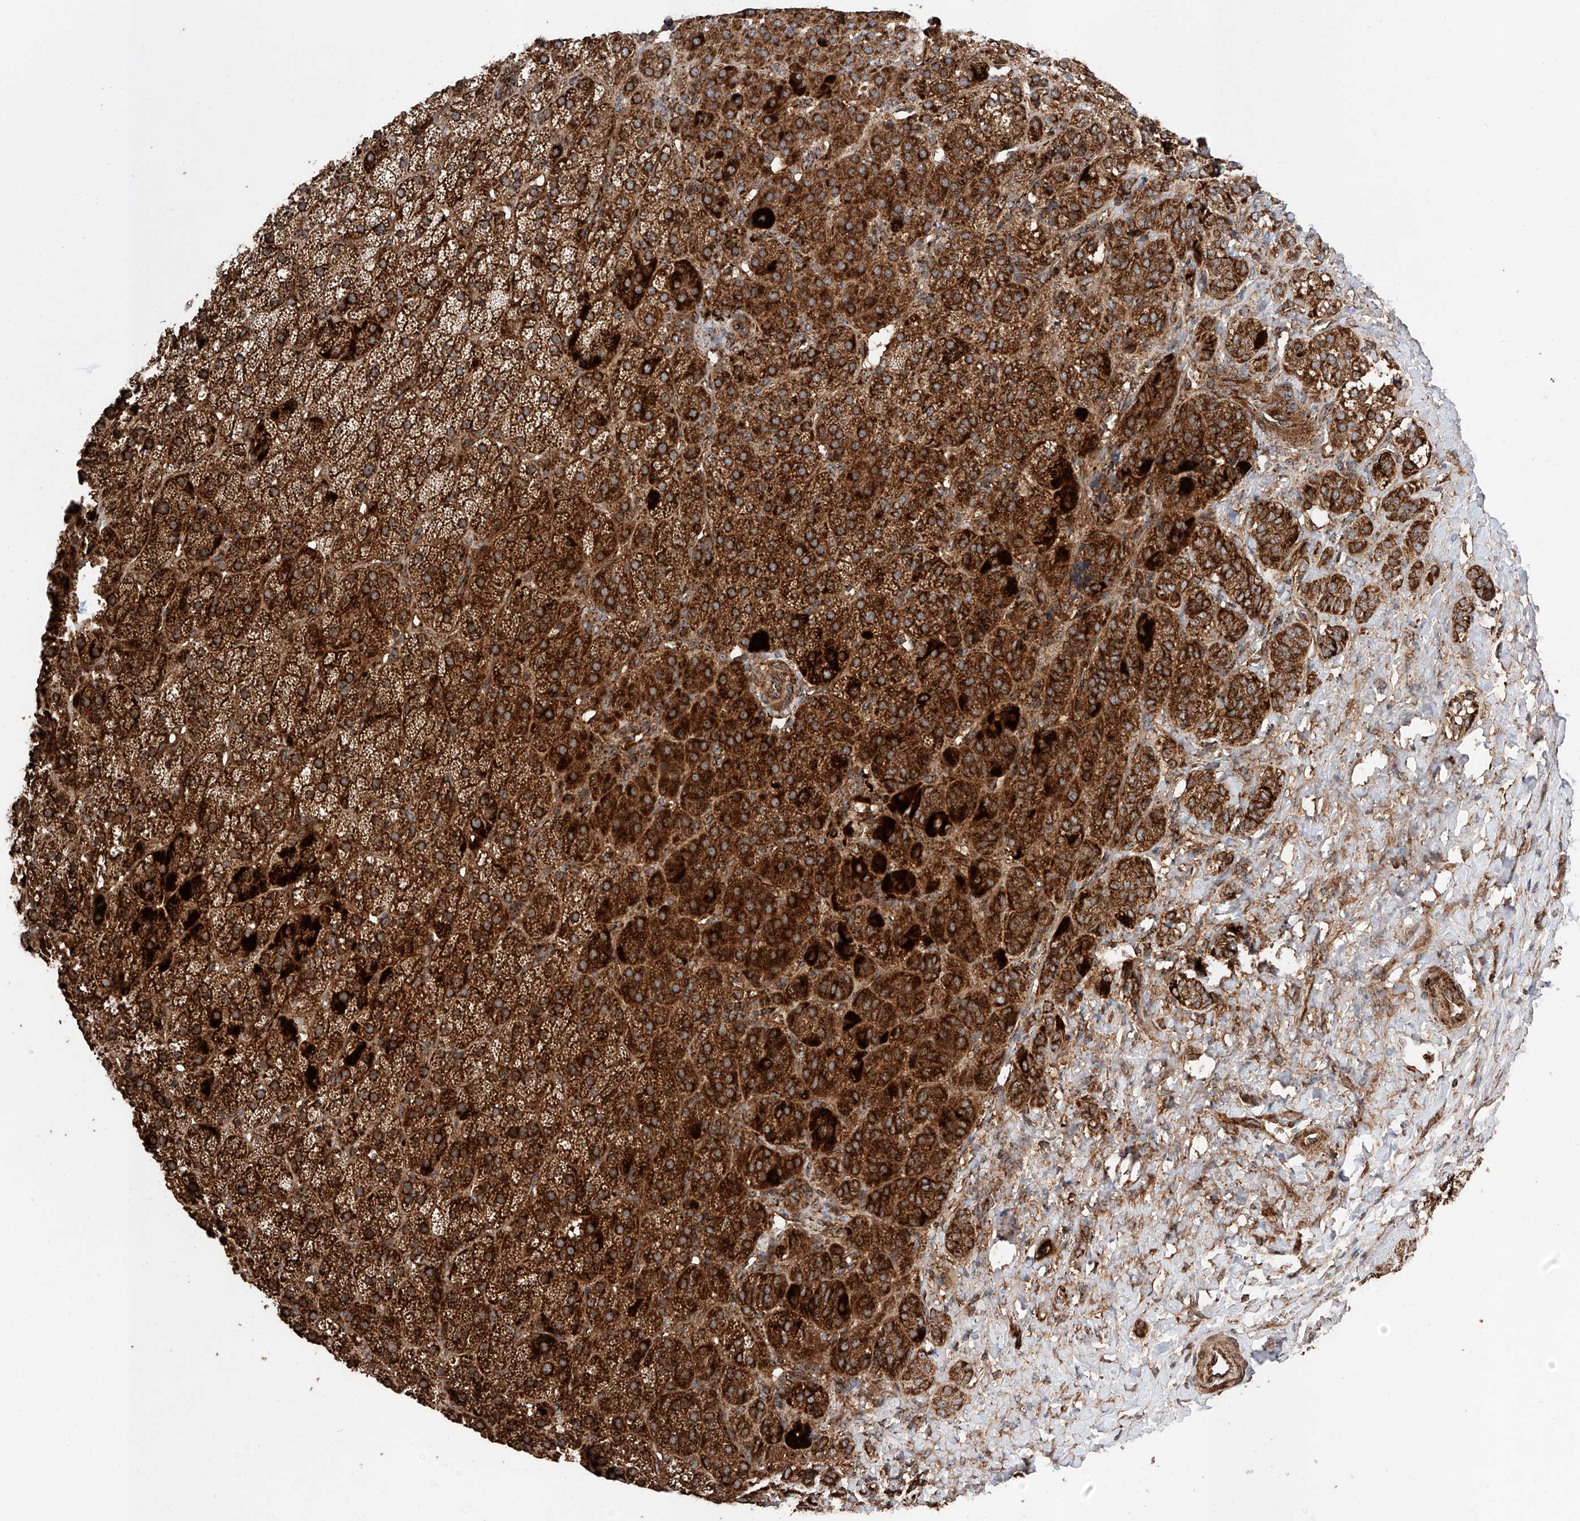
{"staining": {"intensity": "strong", "quantity": ">75%", "location": "cytoplasmic/membranous"}, "tissue": "adrenal gland", "cell_type": "Glandular cells", "image_type": "normal", "snomed": [{"axis": "morphology", "description": "Normal tissue, NOS"}, {"axis": "topography", "description": "Adrenal gland"}], "caption": "A brown stain shows strong cytoplasmic/membranous staining of a protein in glandular cells of benign adrenal gland.", "gene": "PISD", "patient": {"sex": "female", "age": 57}}